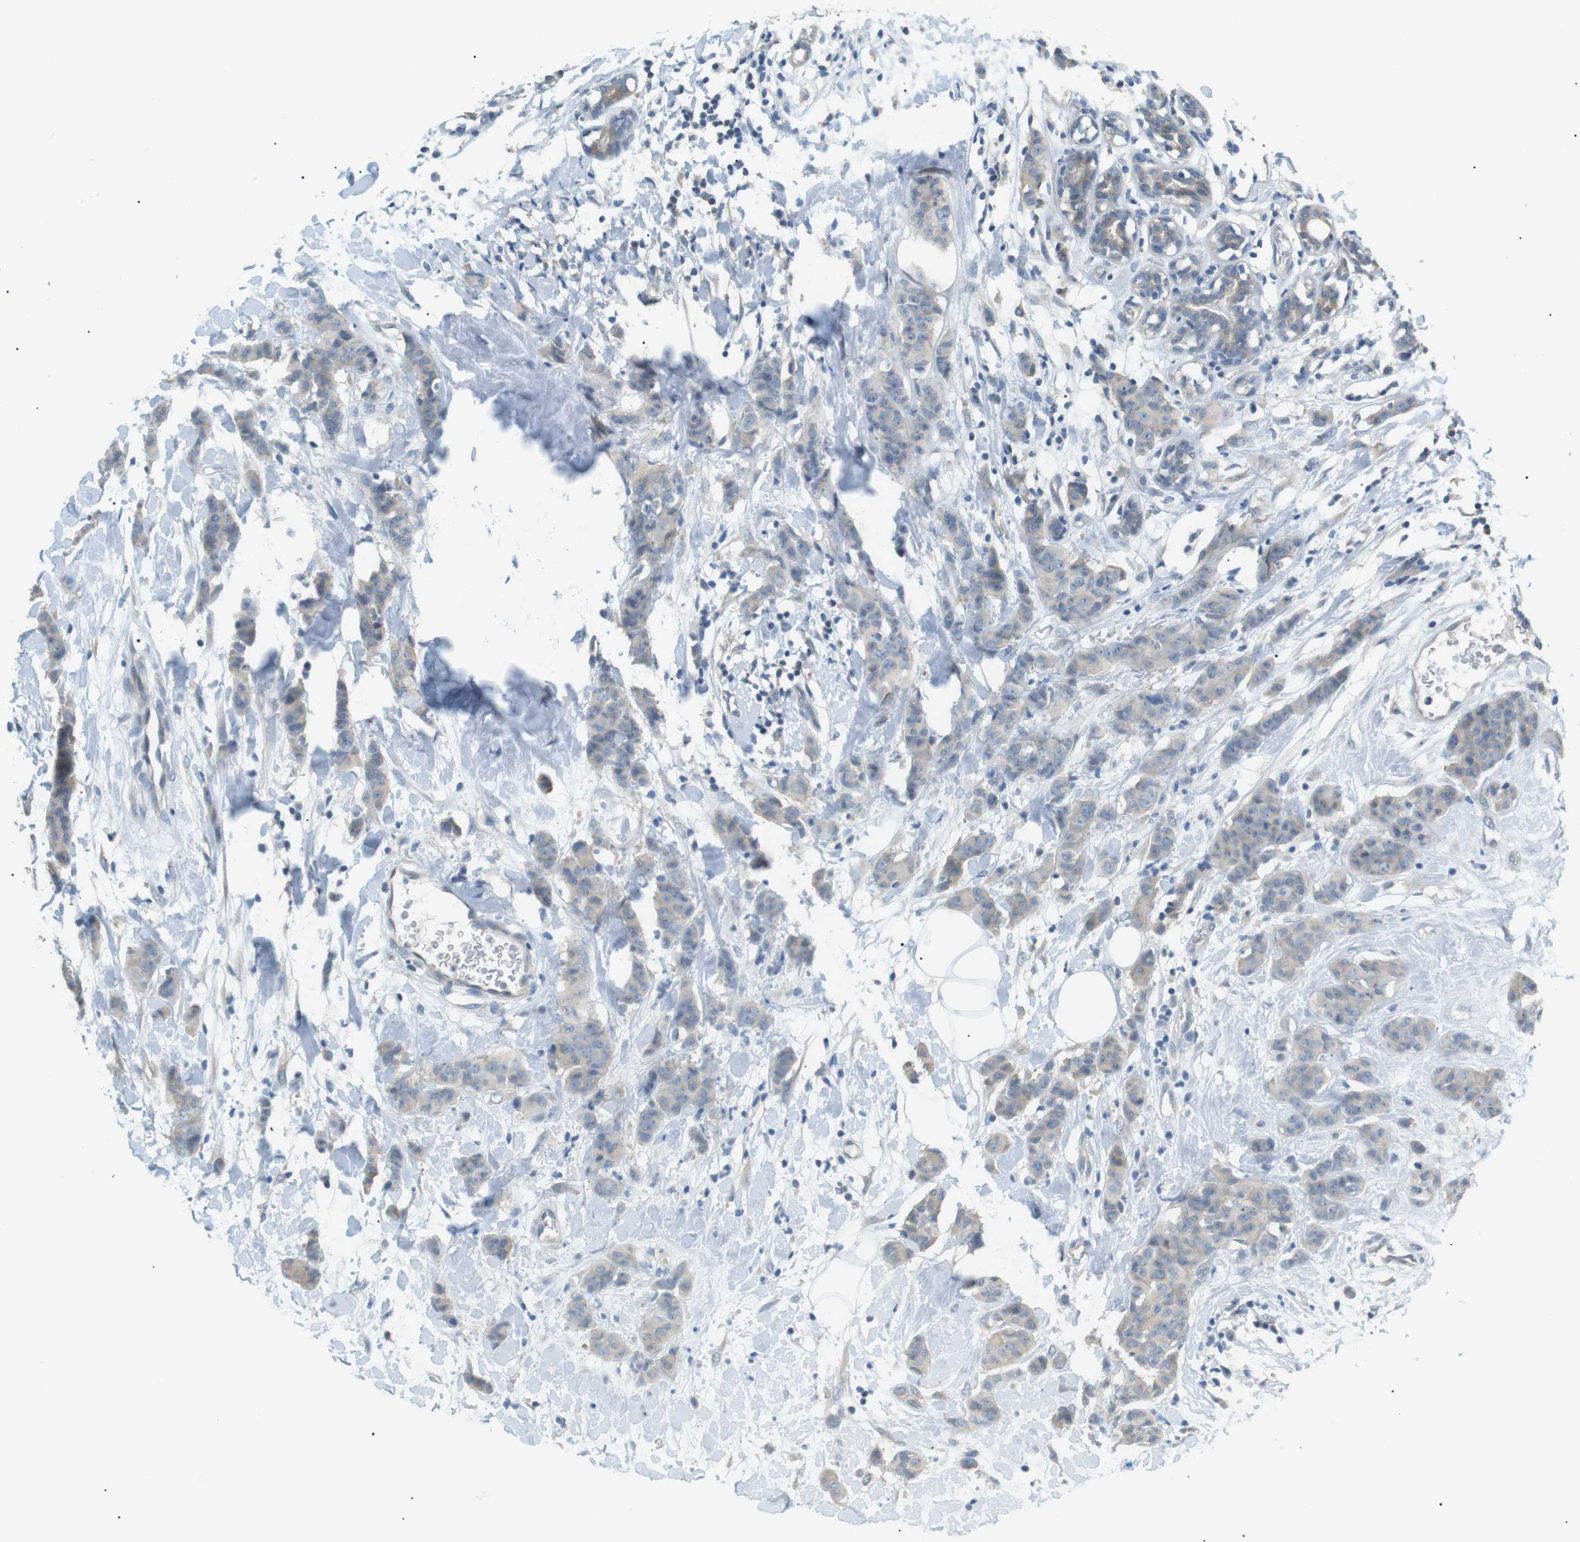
{"staining": {"intensity": "weak", "quantity": "<25%", "location": "cytoplasmic/membranous"}, "tissue": "breast cancer", "cell_type": "Tumor cells", "image_type": "cancer", "snomed": [{"axis": "morphology", "description": "Normal tissue, NOS"}, {"axis": "morphology", "description": "Duct carcinoma"}, {"axis": "topography", "description": "Breast"}], "caption": "IHC photomicrograph of human breast cancer stained for a protein (brown), which demonstrates no expression in tumor cells. Nuclei are stained in blue.", "gene": "CDH26", "patient": {"sex": "female", "age": 40}}